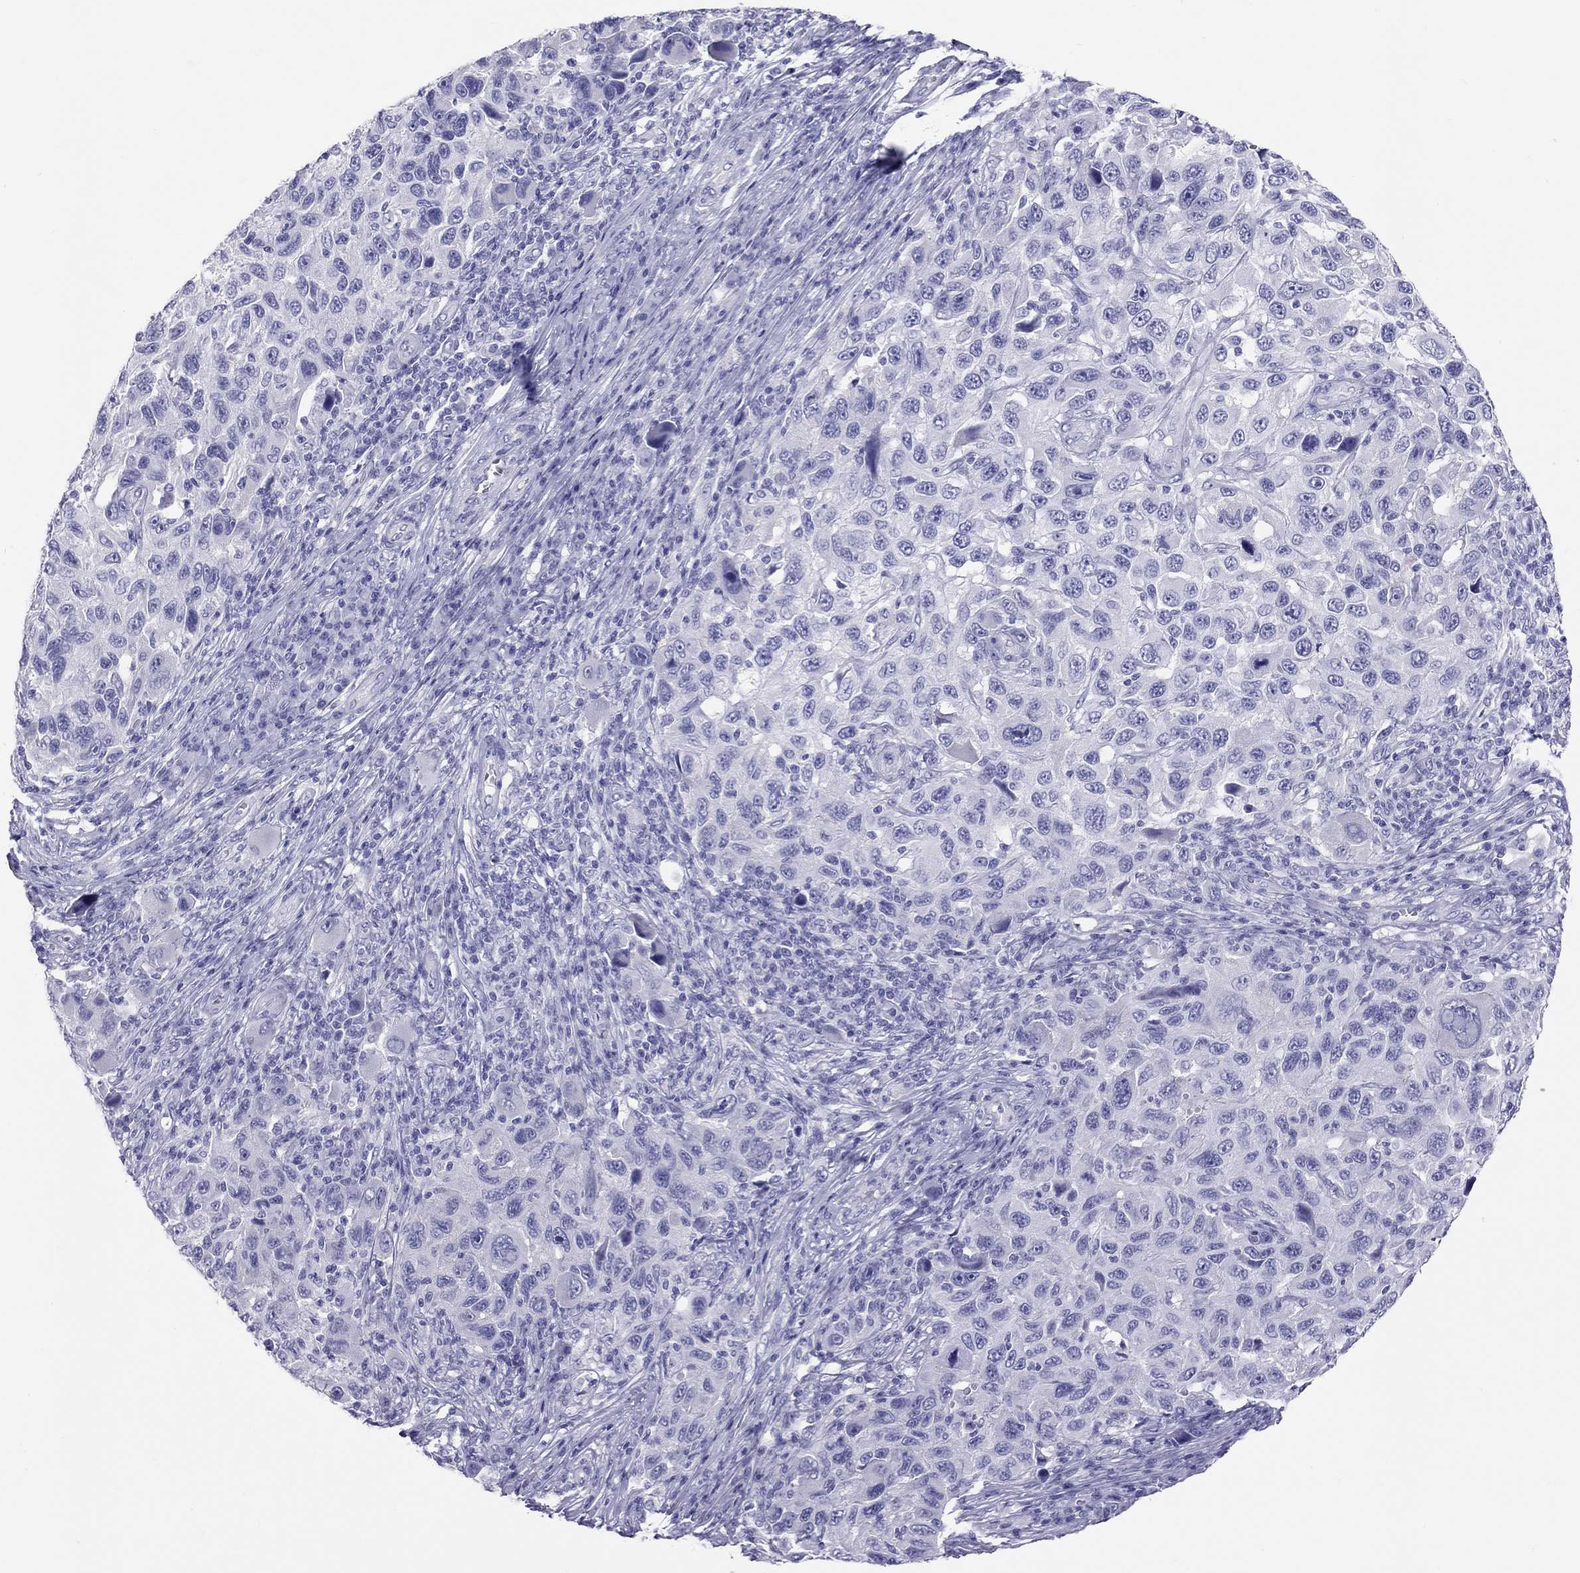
{"staining": {"intensity": "negative", "quantity": "none", "location": "none"}, "tissue": "melanoma", "cell_type": "Tumor cells", "image_type": "cancer", "snomed": [{"axis": "morphology", "description": "Malignant melanoma, NOS"}, {"axis": "topography", "description": "Skin"}], "caption": "An image of melanoma stained for a protein exhibits no brown staining in tumor cells. (DAB immunohistochemistry, high magnification).", "gene": "PSMB11", "patient": {"sex": "male", "age": 53}}